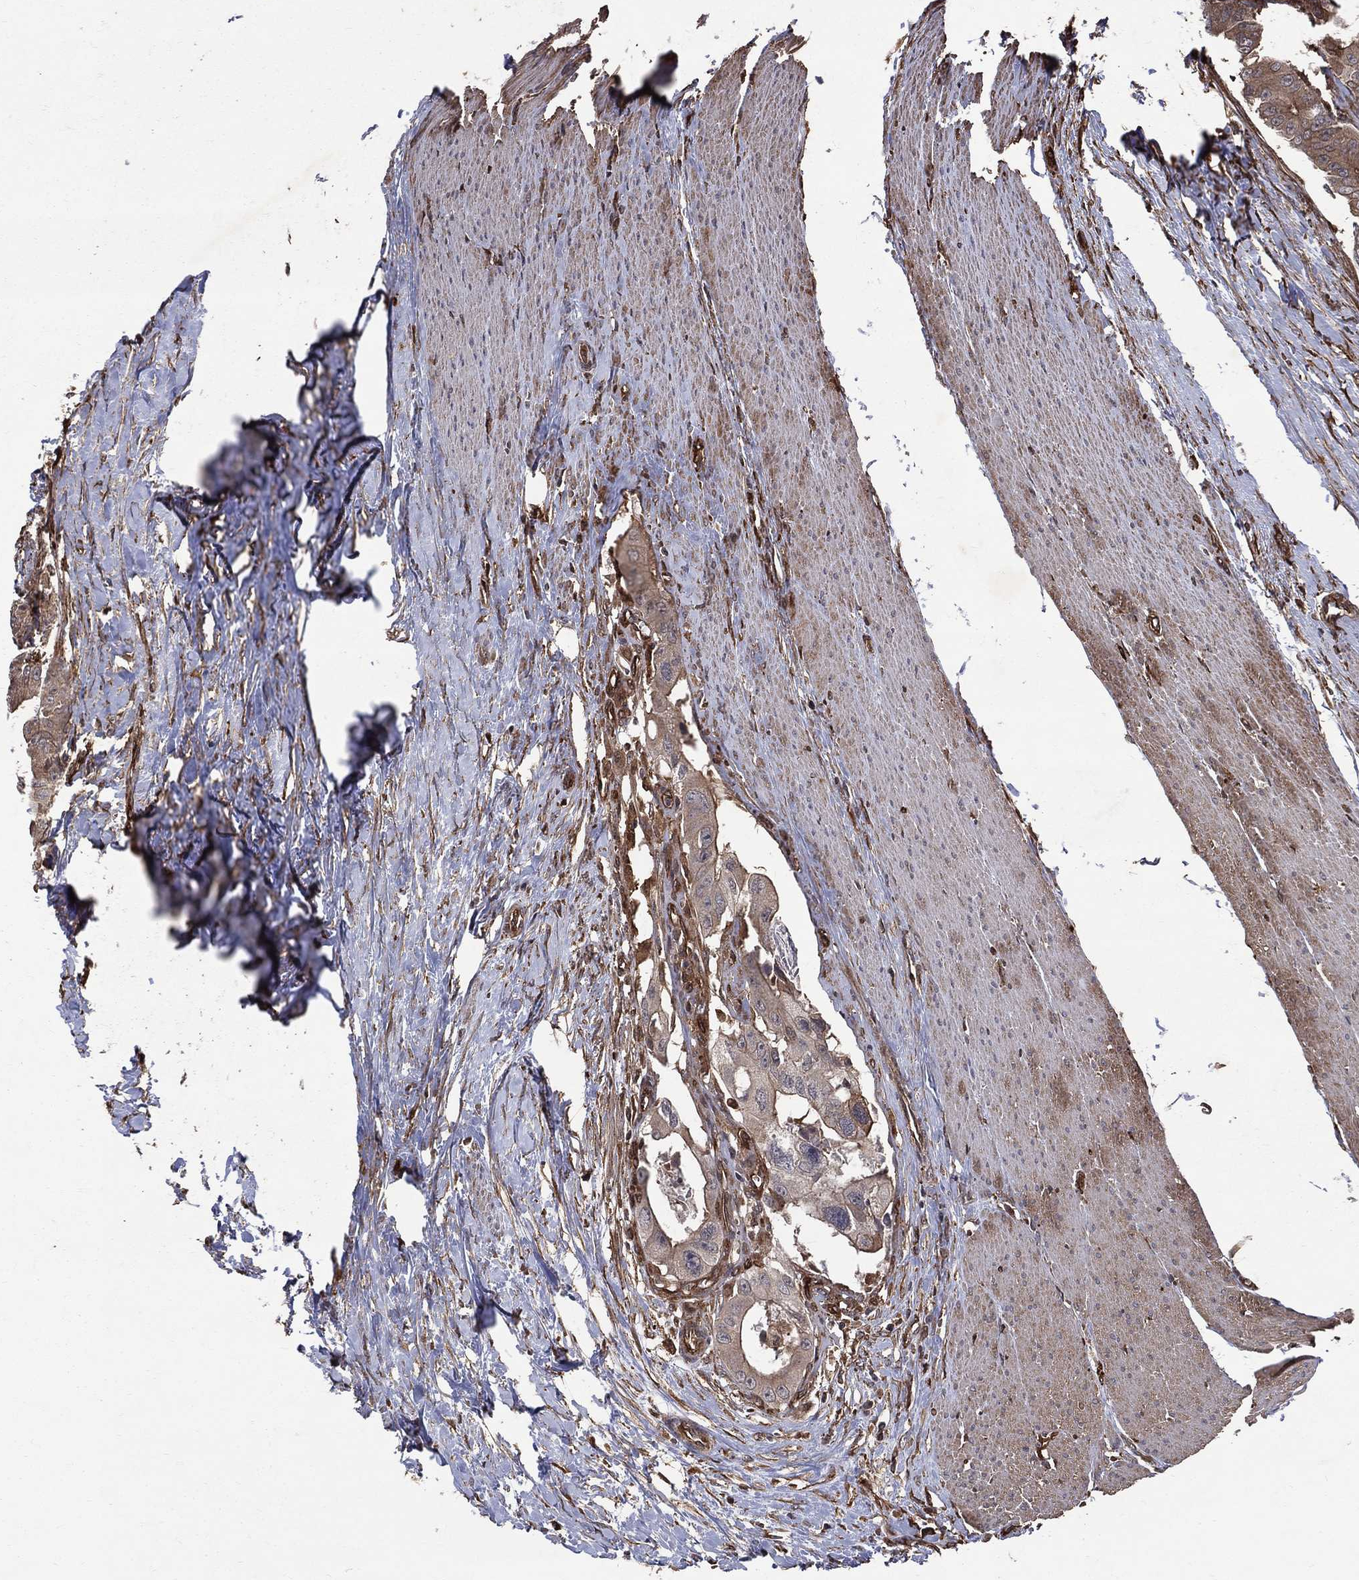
{"staining": {"intensity": "negative", "quantity": "none", "location": "none"}, "tissue": "colorectal cancer", "cell_type": "Tumor cells", "image_type": "cancer", "snomed": [{"axis": "morphology", "description": "Adenocarcinoma, NOS"}, {"axis": "topography", "description": "Rectum"}], "caption": "DAB (3,3'-diaminobenzidine) immunohistochemical staining of human adenocarcinoma (colorectal) shows no significant expression in tumor cells.", "gene": "DPYSL2", "patient": {"sex": "male", "age": 64}}